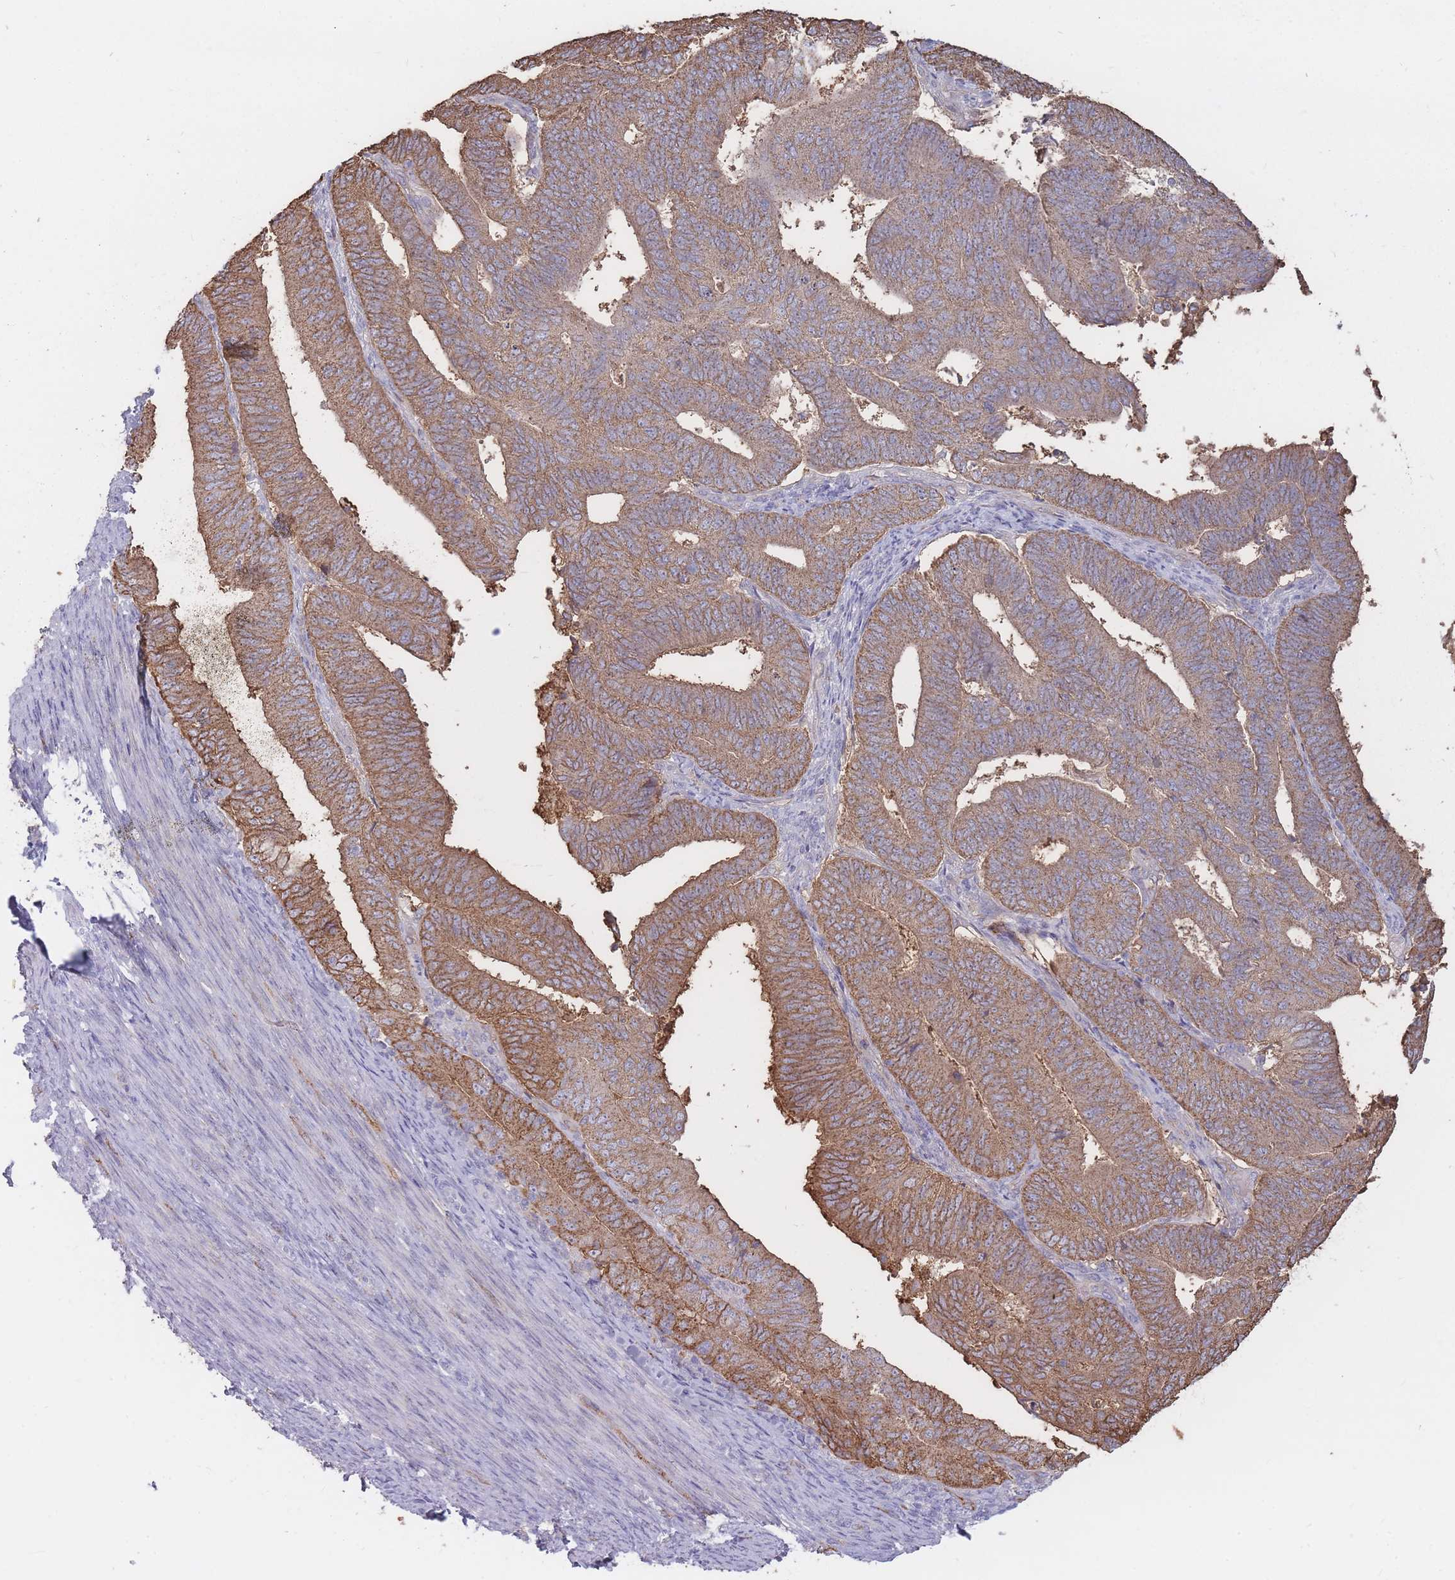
{"staining": {"intensity": "moderate", "quantity": ">75%", "location": "cytoplasmic/membranous"}, "tissue": "endometrial cancer", "cell_type": "Tumor cells", "image_type": "cancer", "snomed": [{"axis": "morphology", "description": "Adenocarcinoma, NOS"}, {"axis": "topography", "description": "Endometrium"}], "caption": "Endometrial adenocarcinoma tissue reveals moderate cytoplasmic/membranous staining in approximately >75% of tumor cells, visualized by immunohistochemistry. (Stains: DAB in brown, nuclei in blue, Microscopy: brightfield microscopy at high magnification).", "gene": "GNA11", "patient": {"sex": "female", "age": 70}}